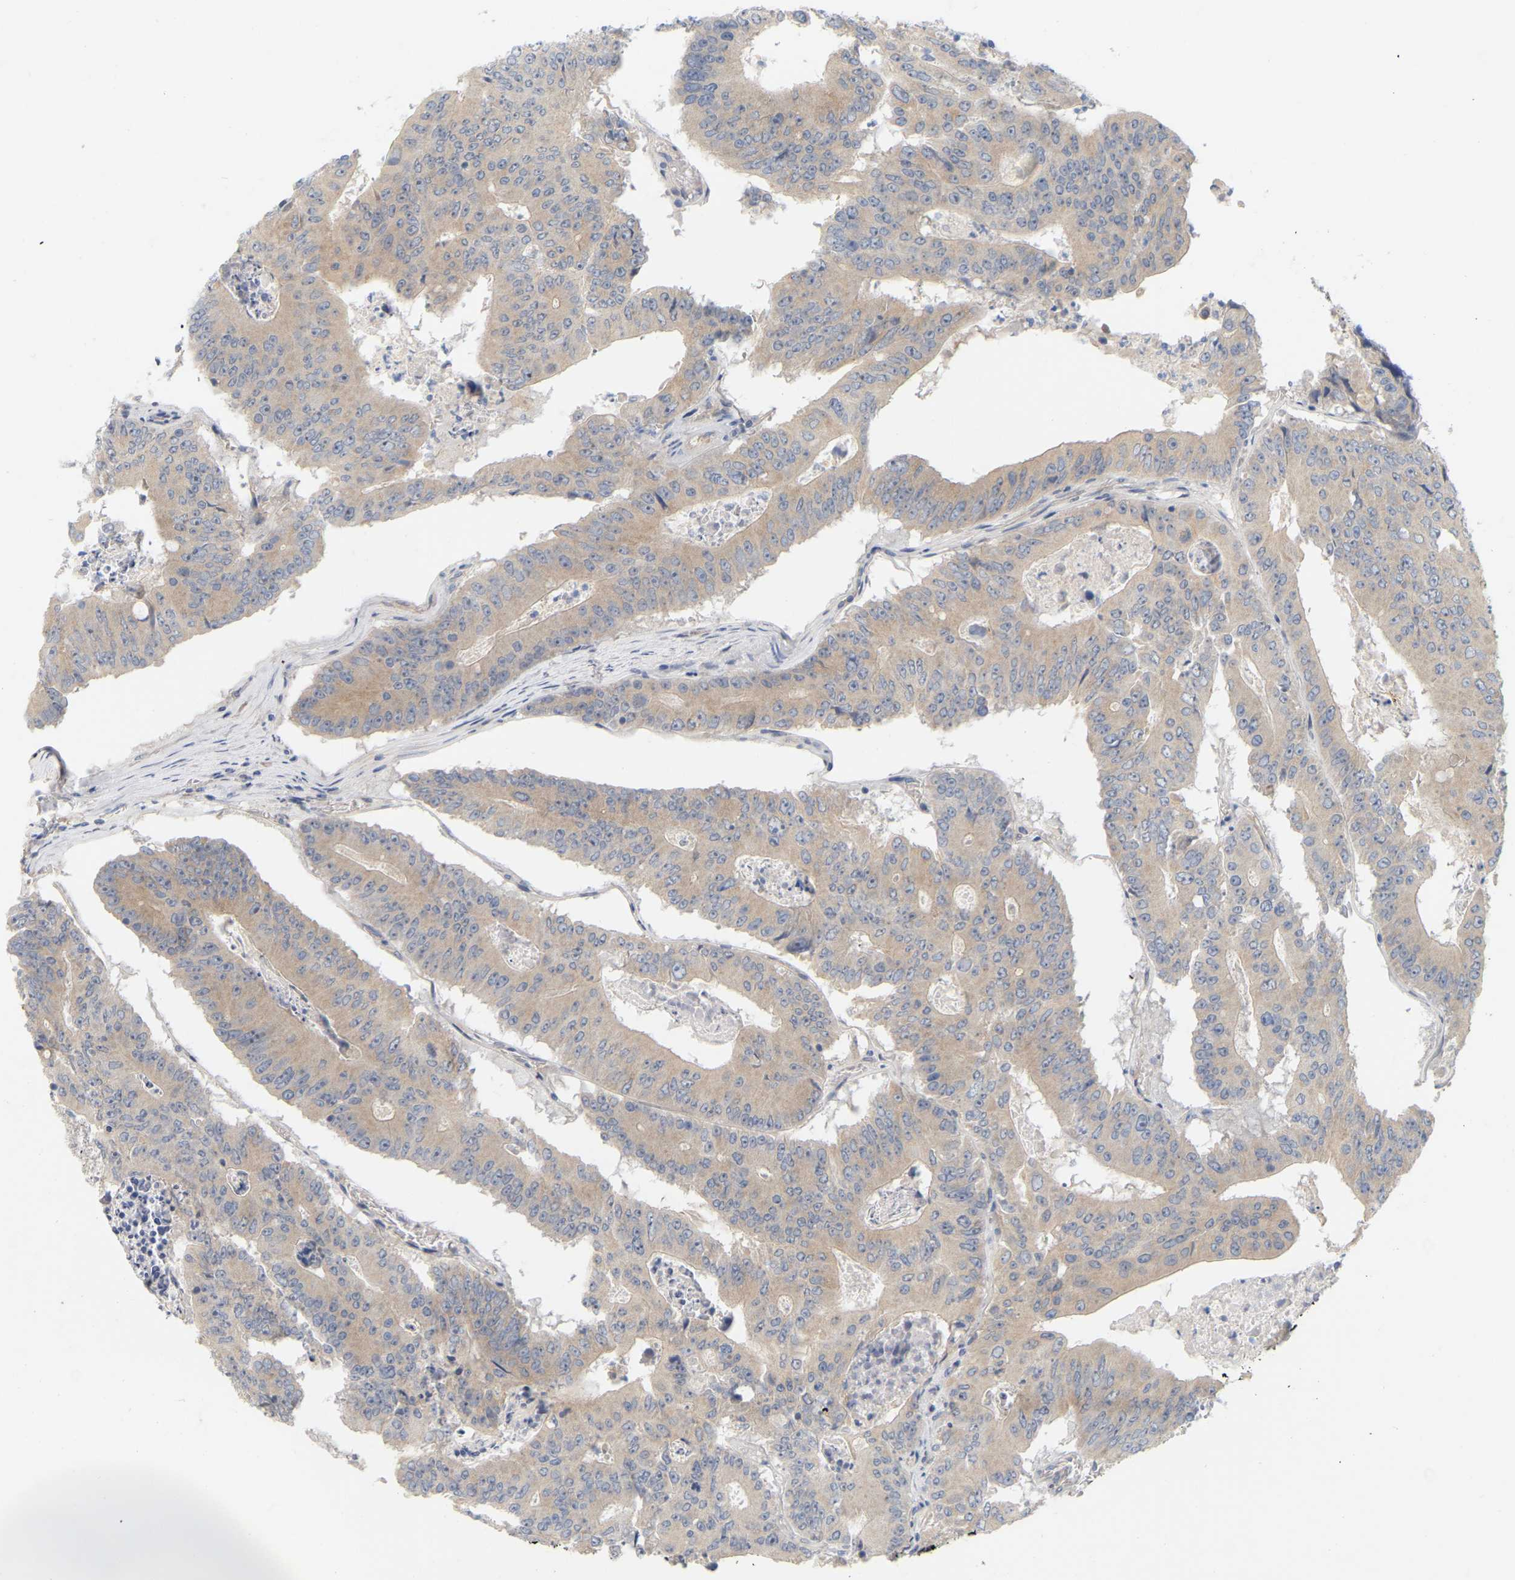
{"staining": {"intensity": "weak", "quantity": ">75%", "location": "cytoplasmic/membranous"}, "tissue": "colorectal cancer", "cell_type": "Tumor cells", "image_type": "cancer", "snomed": [{"axis": "morphology", "description": "Adenocarcinoma, NOS"}, {"axis": "topography", "description": "Colon"}], "caption": "Tumor cells demonstrate weak cytoplasmic/membranous expression in about >75% of cells in adenocarcinoma (colorectal). (brown staining indicates protein expression, while blue staining denotes nuclei).", "gene": "MINDY4", "patient": {"sex": "male", "age": 87}}